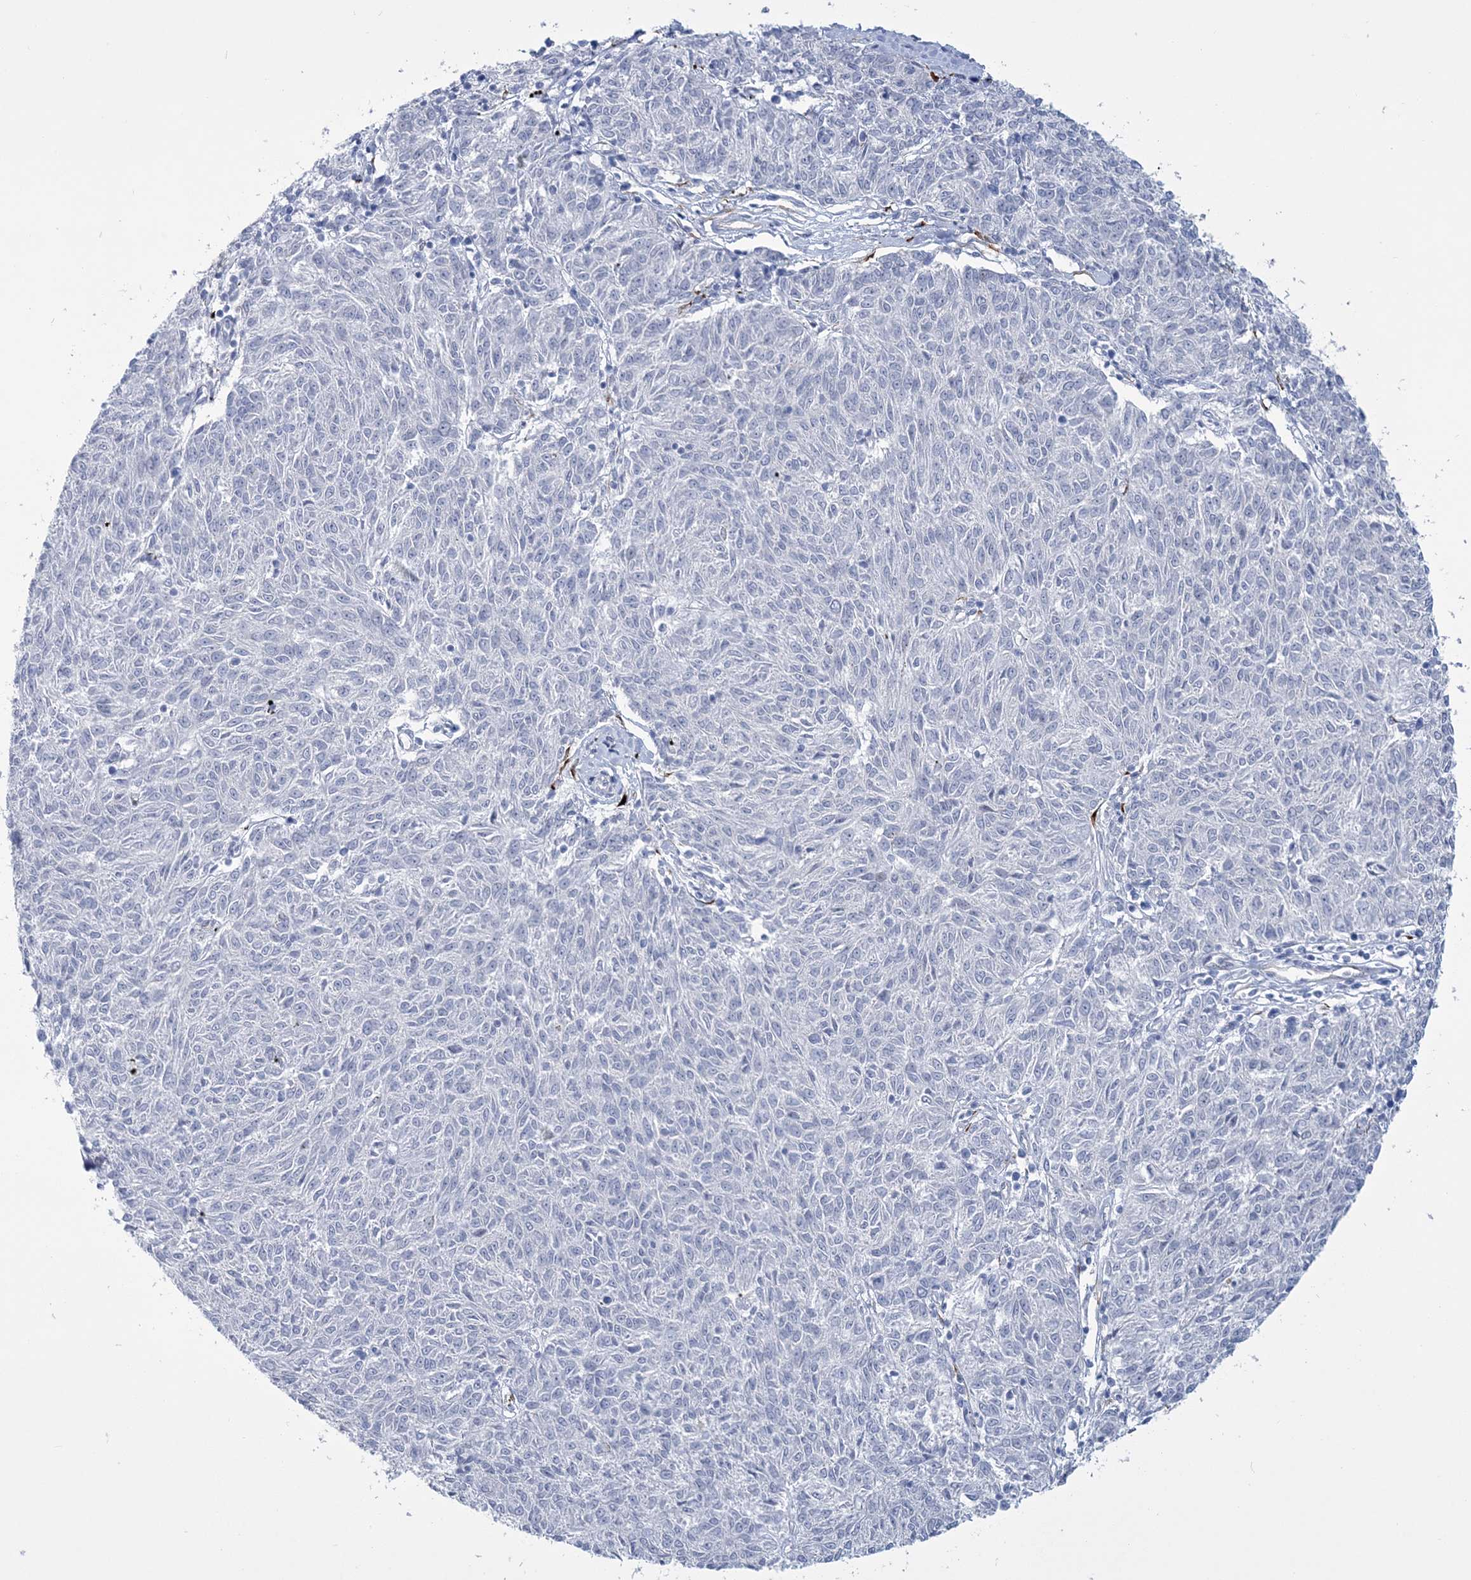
{"staining": {"intensity": "negative", "quantity": "none", "location": "none"}, "tissue": "melanoma", "cell_type": "Tumor cells", "image_type": "cancer", "snomed": [{"axis": "morphology", "description": "Malignant melanoma, NOS"}, {"axis": "topography", "description": "Skin"}], "caption": "An immunohistochemistry (IHC) histopathology image of malignant melanoma is shown. There is no staining in tumor cells of malignant melanoma.", "gene": "RAB11FIP5", "patient": {"sex": "female", "age": 72}}